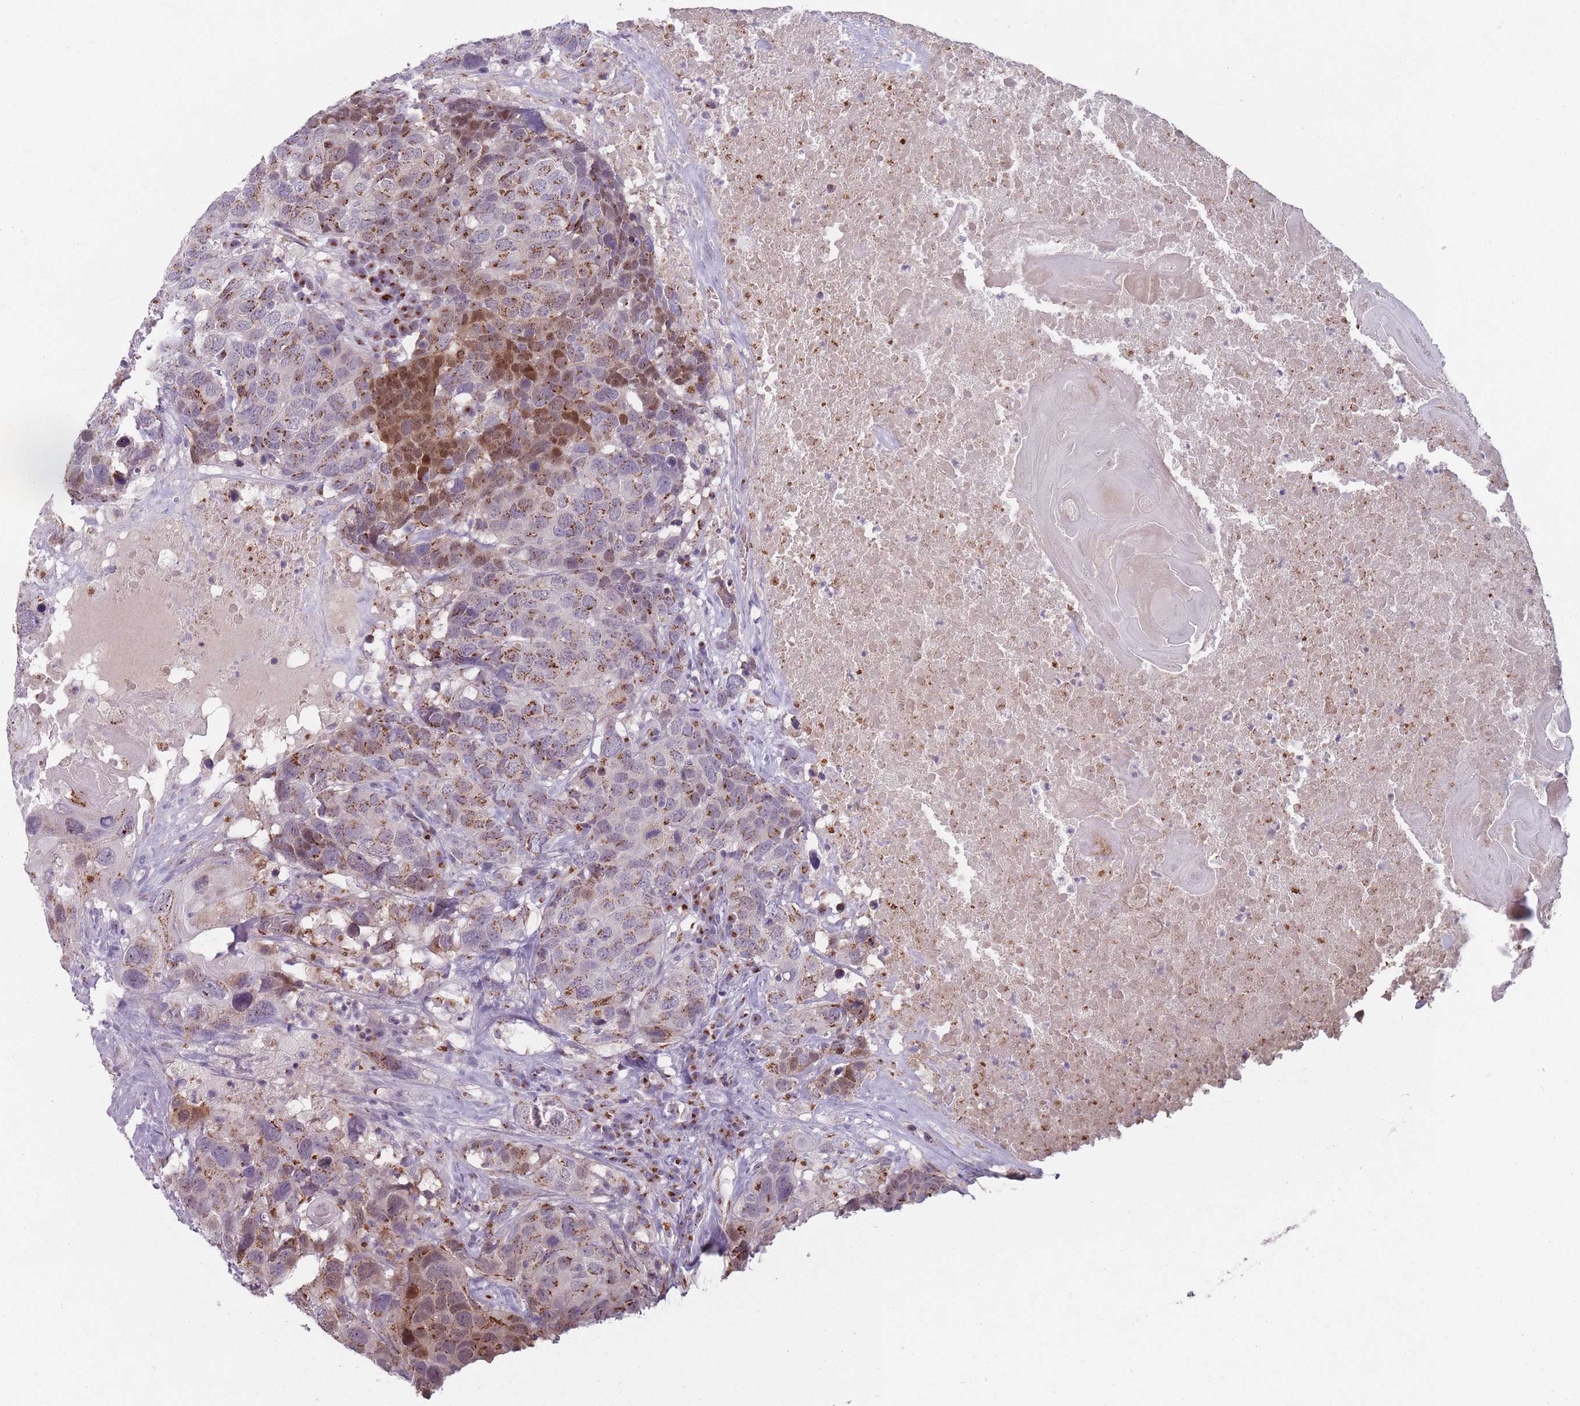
{"staining": {"intensity": "moderate", "quantity": ">75%", "location": "cytoplasmic/membranous,nuclear"}, "tissue": "head and neck cancer", "cell_type": "Tumor cells", "image_type": "cancer", "snomed": [{"axis": "morphology", "description": "Squamous cell carcinoma, NOS"}, {"axis": "topography", "description": "Head-Neck"}], "caption": "About >75% of tumor cells in head and neck cancer demonstrate moderate cytoplasmic/membranous and nuclear protein staining as visualized by brown immunohistochemical staining.", "gene": "MAN1B1", "patient": {"sex": "male", "age": 66}}